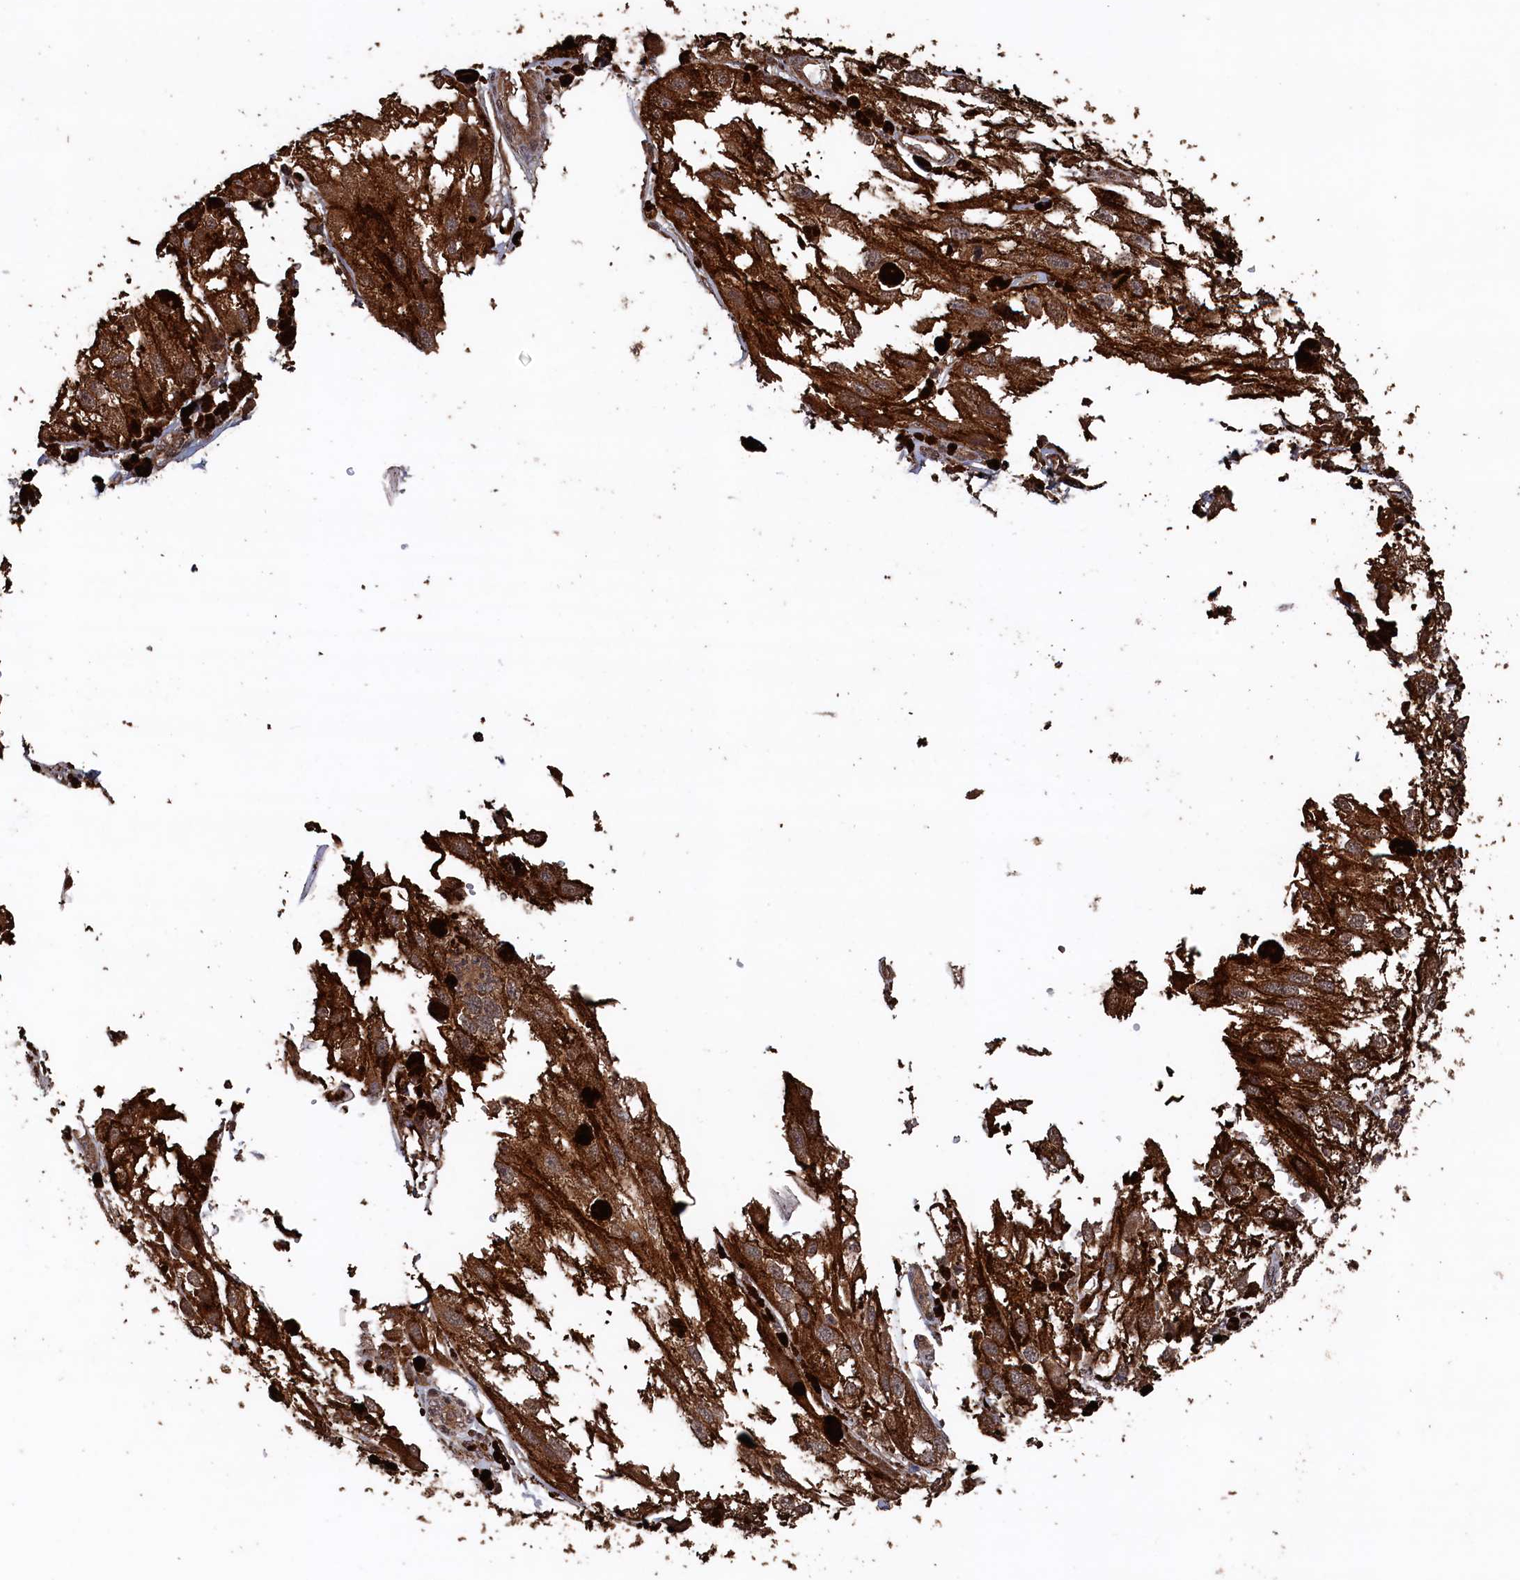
{"staining": {"intensity": "strong", "quantity": ">75%", "location": "cytoplasmic/membranous"}, "tissue": "melanoma", "cell_type": "Tumor cells", "image_type": "cancer", "snomed": [{"axis": "morphology", "description": "Malignant melanoma, NOS"}, {"axis": "topography", "description": "Skin"}], "caption": "High-power microscopy captured an immunohistochemistry (IHC) photomicrograph of malignant melanoma, revealing strong cytoplasmic/membranous positivity in approximately >75% of tumor cells.", "gene": "SNX33", "patient": {"sex": "male", "age": 88}}